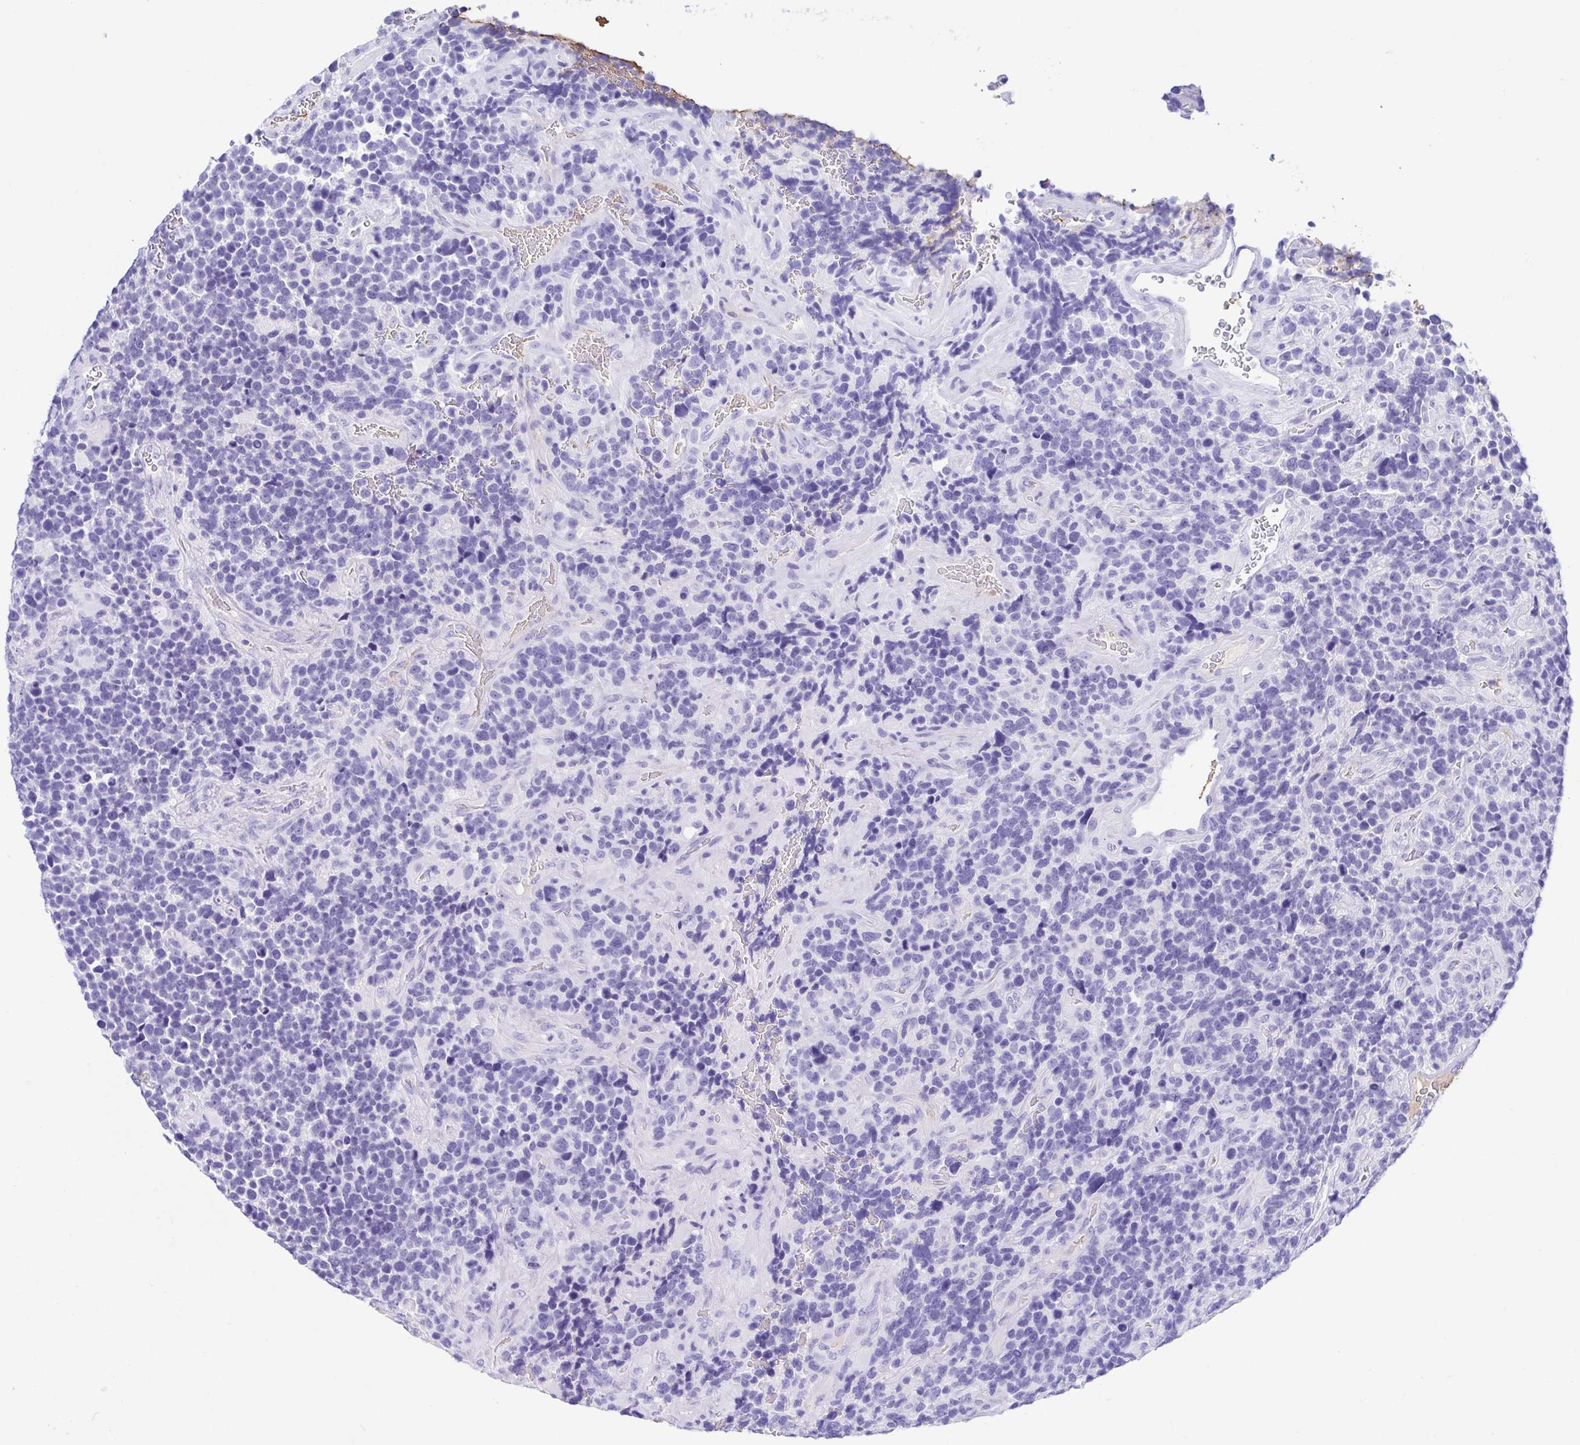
{"staining": {"intensity": "negative", "quantity": "none", "location": "none"}, "tissue": "glioma", "cell_type": "Tumor cells", "image_type": "cancer", "snomed": [{"axis": "morphology", "description": "Glioma, malignant, High grade"}, {"axis": "topography", "description": "Brain"}], "caption": "Human glioma stained for a protein using immunohistochemistry (IHC) exhibits no expression in tumor cells.", "gene": "GKN1", "patient": {"sex": "male", "age": 33}}